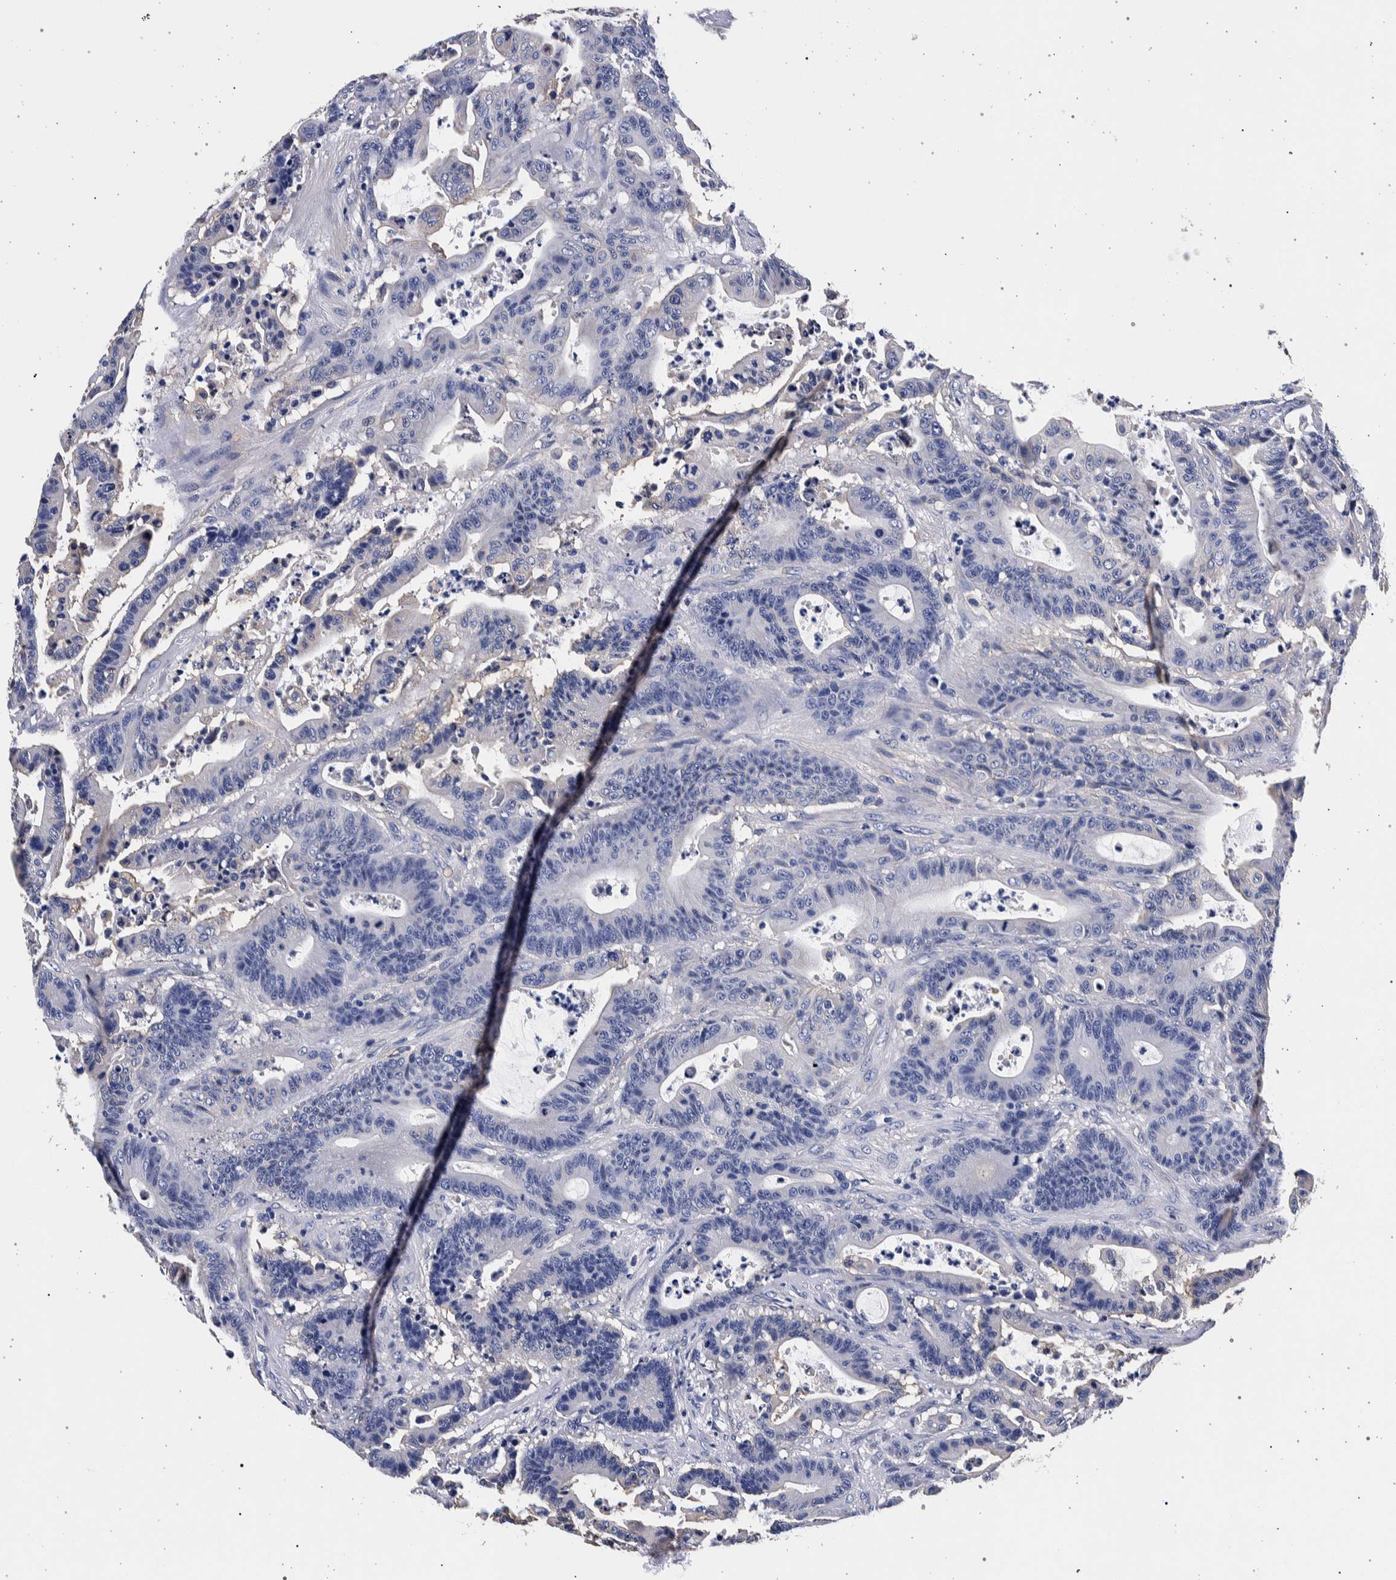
{"staining": {"intensity": "negative", "quantity": "none", "location": "none"}, "tissue": "colorectal cancer", "cell_type": "Tumor cells", "image_type": "cancer", "snomed": [{"axis": "morphology", "description": "Adenocarcinoma, NOS"}, {"axis": "topography", "description": "Colon"}], "caption": "The photomicrograph demonstrates no significant positivity in tumor cells of colorectal adenocarcinoma.", "gene": "NIBAN2", "patient": {"sex": "female", "age": 84}}